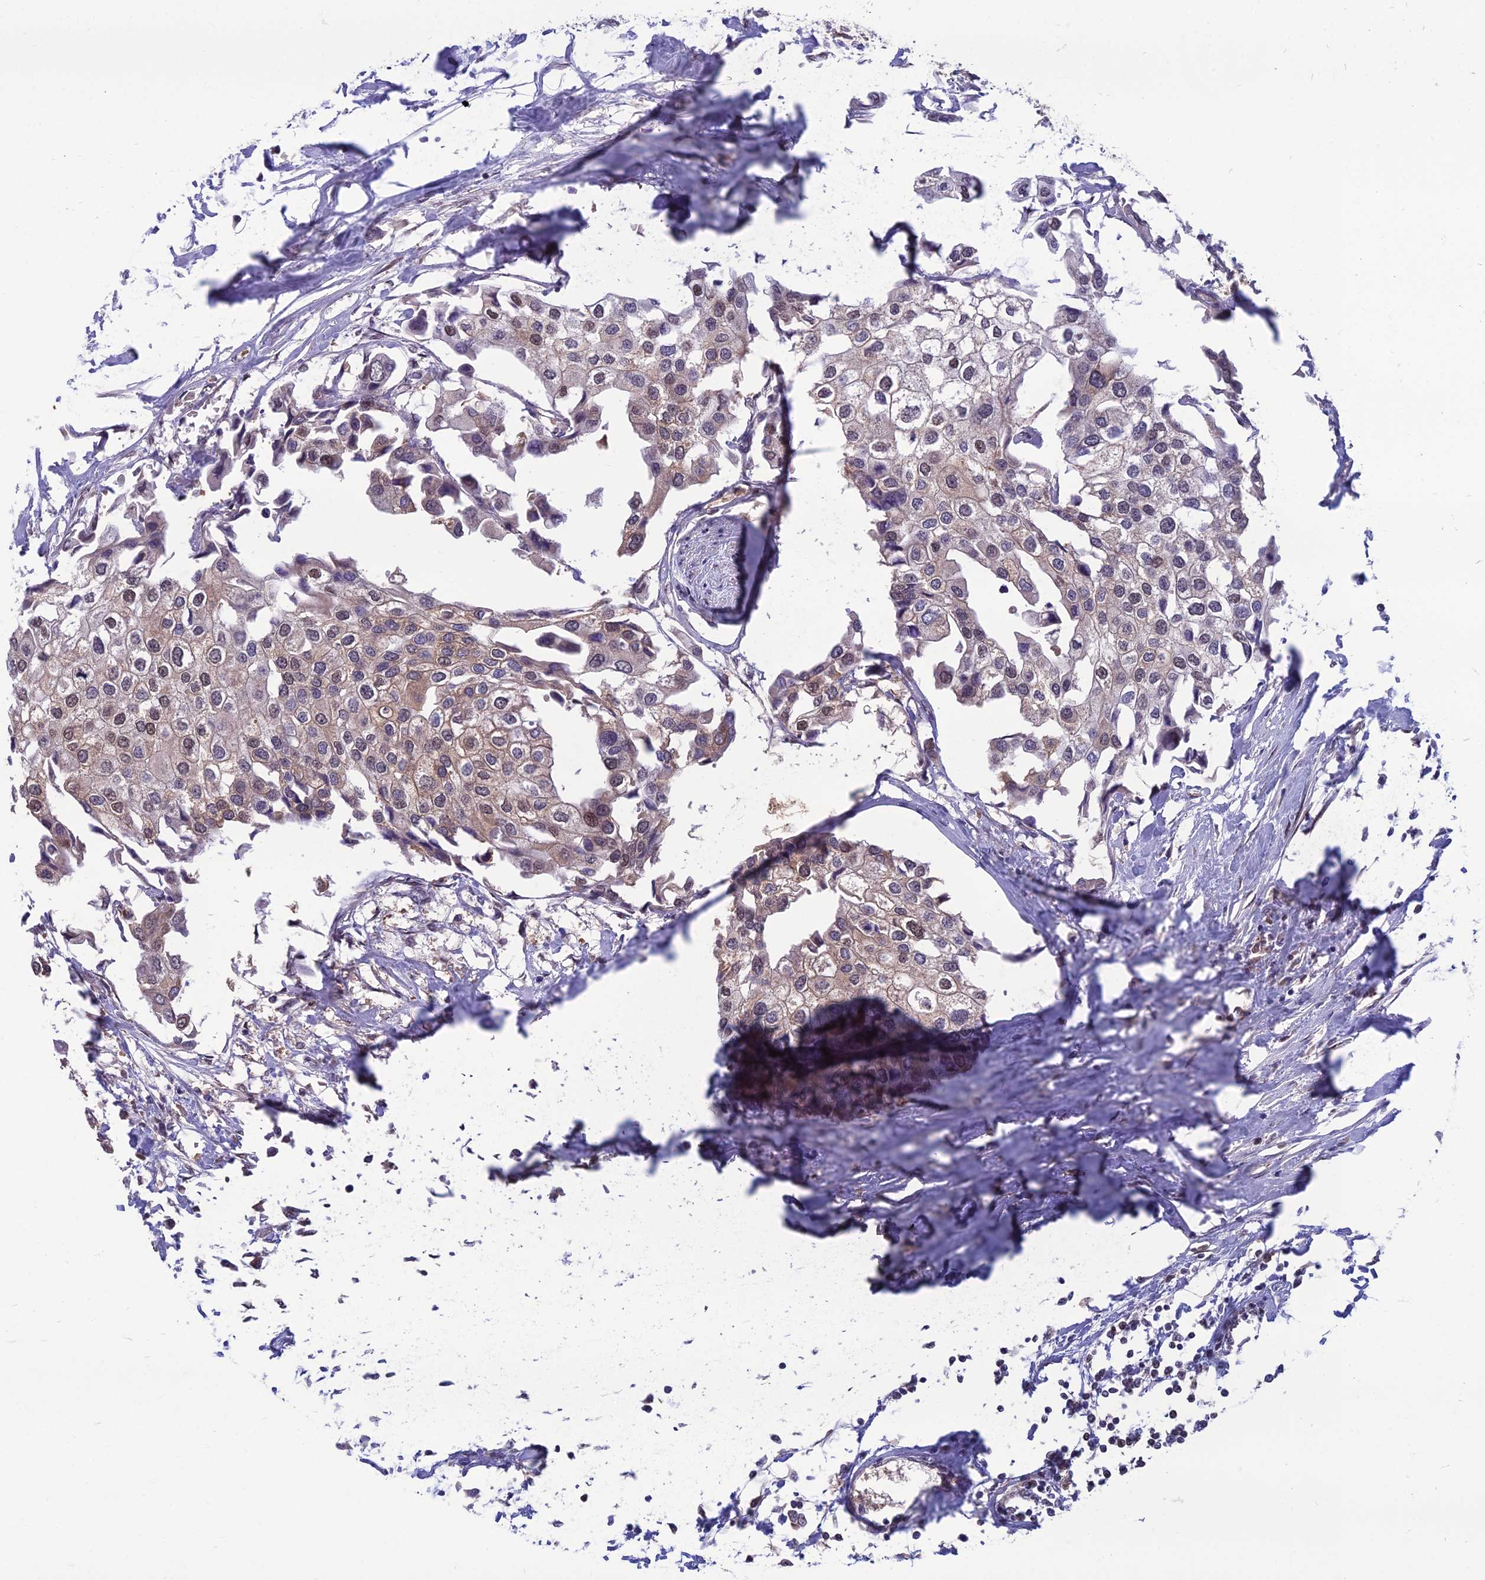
{"staining": {"intensity": "moderate", "quantity": "<25%", "location": "cytoplasmic/membranous,nuclear"}, "tissue": "urothelial cancer", "cell_type": "Tumor cells", "image_type": "cancer", "snomed": [{"axis": "morphology", "description": "Urothelial carcinoma, High grade"}, {"axis": "topography", "description": "Urinary bladder"}], "caption": "Tumor cells exhibit moderate cytoplasmic/membranous and nuclear expression in about <25% of cells in urothelial cancer. The staining was performed using DAB to visualize the protein expression in brown, while the nuclei were stained in blue with hematoxylin (Magnification: 20x).", "gene": "NR4A3", "patient": {"sex": "male", "age": 64}}